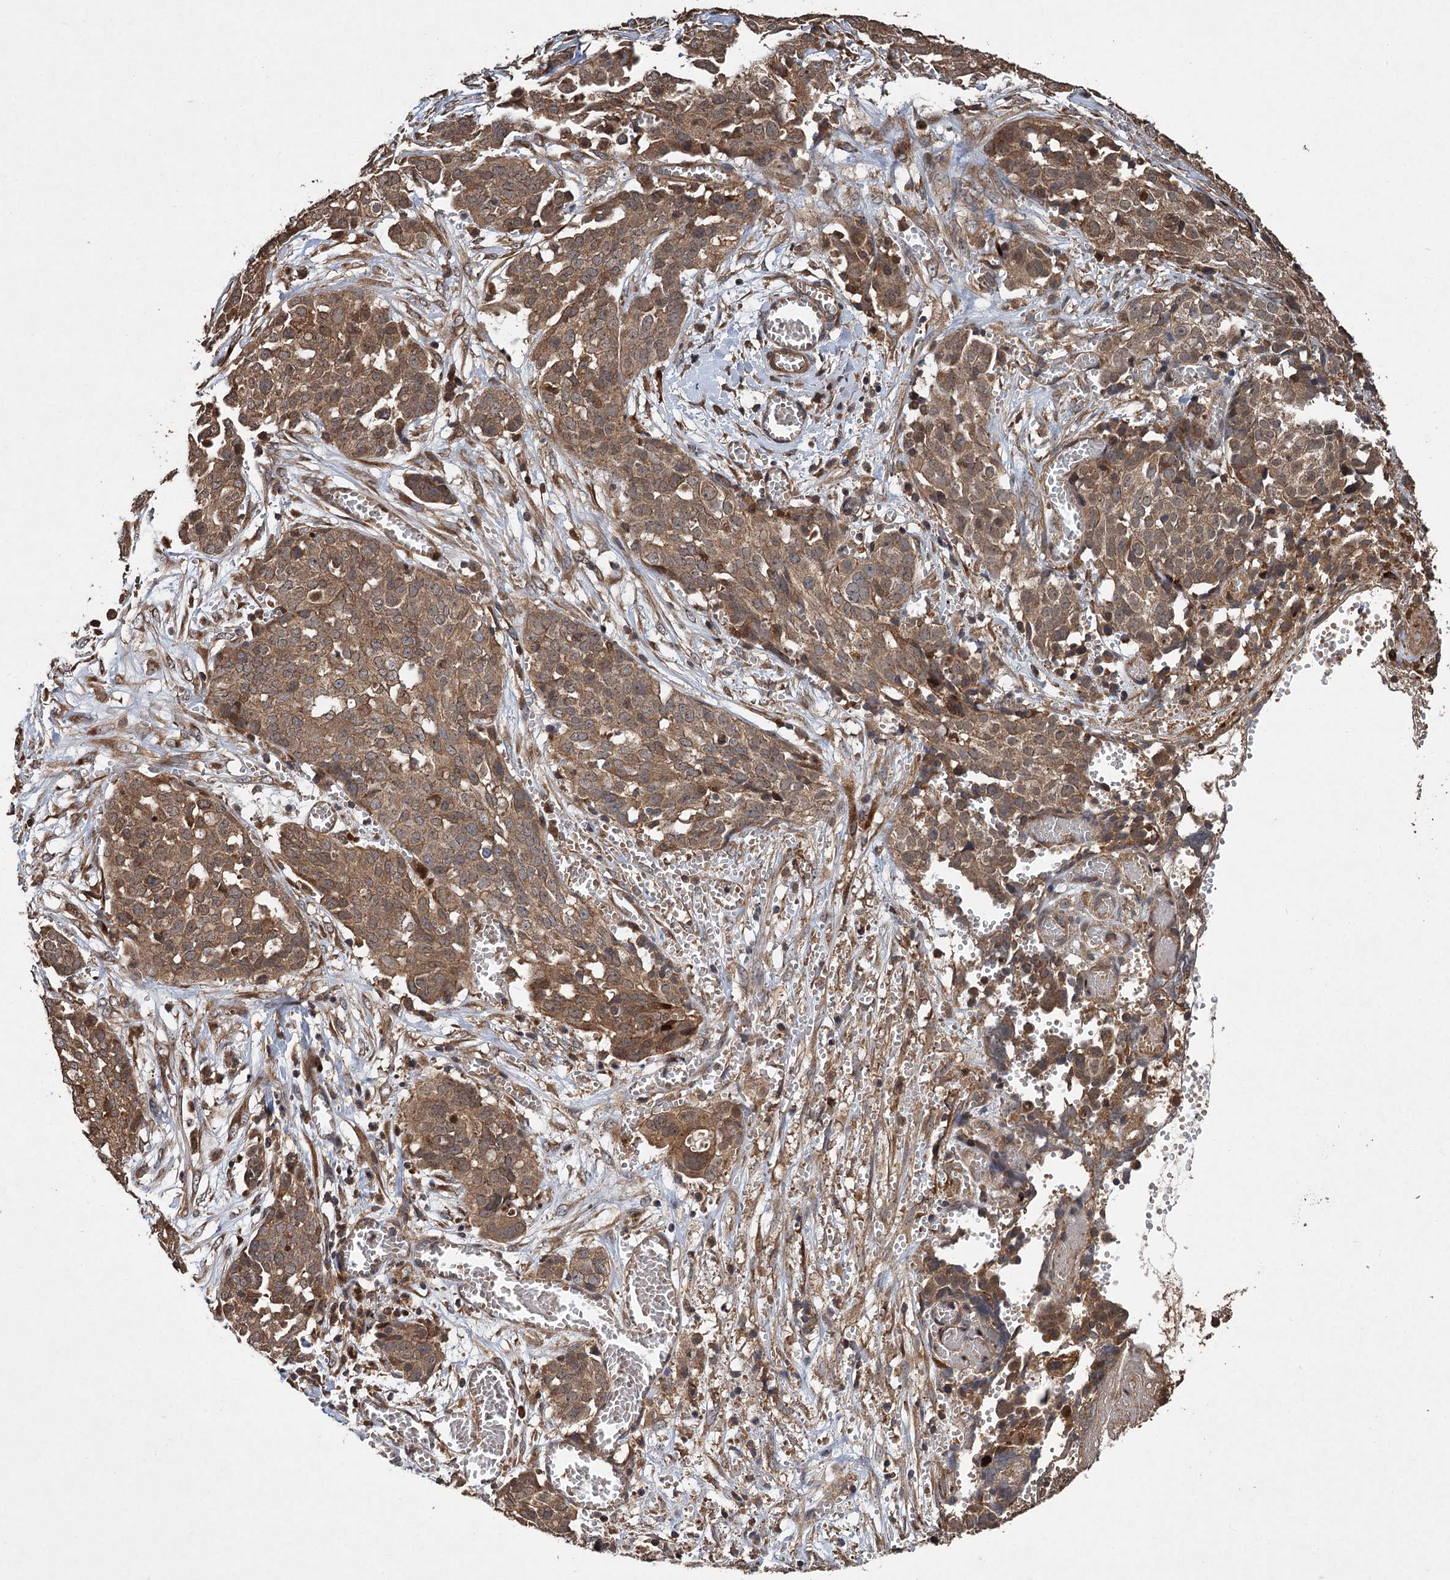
{"staining": {"intensity": "moderate", "quantity": ">75%", "location": "cytoplasmic/membranous"}, "tissue": "ovarian cancer", "cell_type": "Tumor cells", "image_type": "cancer", "snomed": [{"axis": "morphology", "description": "Cystadenocarcinoma, serous, NOS"}, {"axis": "topography", "description": "Soft tissue"}, {"axis": "topography", "description": "Ovary"}], "caption": "Human serous cystadenocarcinoma (ovarian) stained with a protein marker shows moderate staining in tumor cells.", "gene": "TMEM39B", "patient": {"sex": "female", "age": 57}}